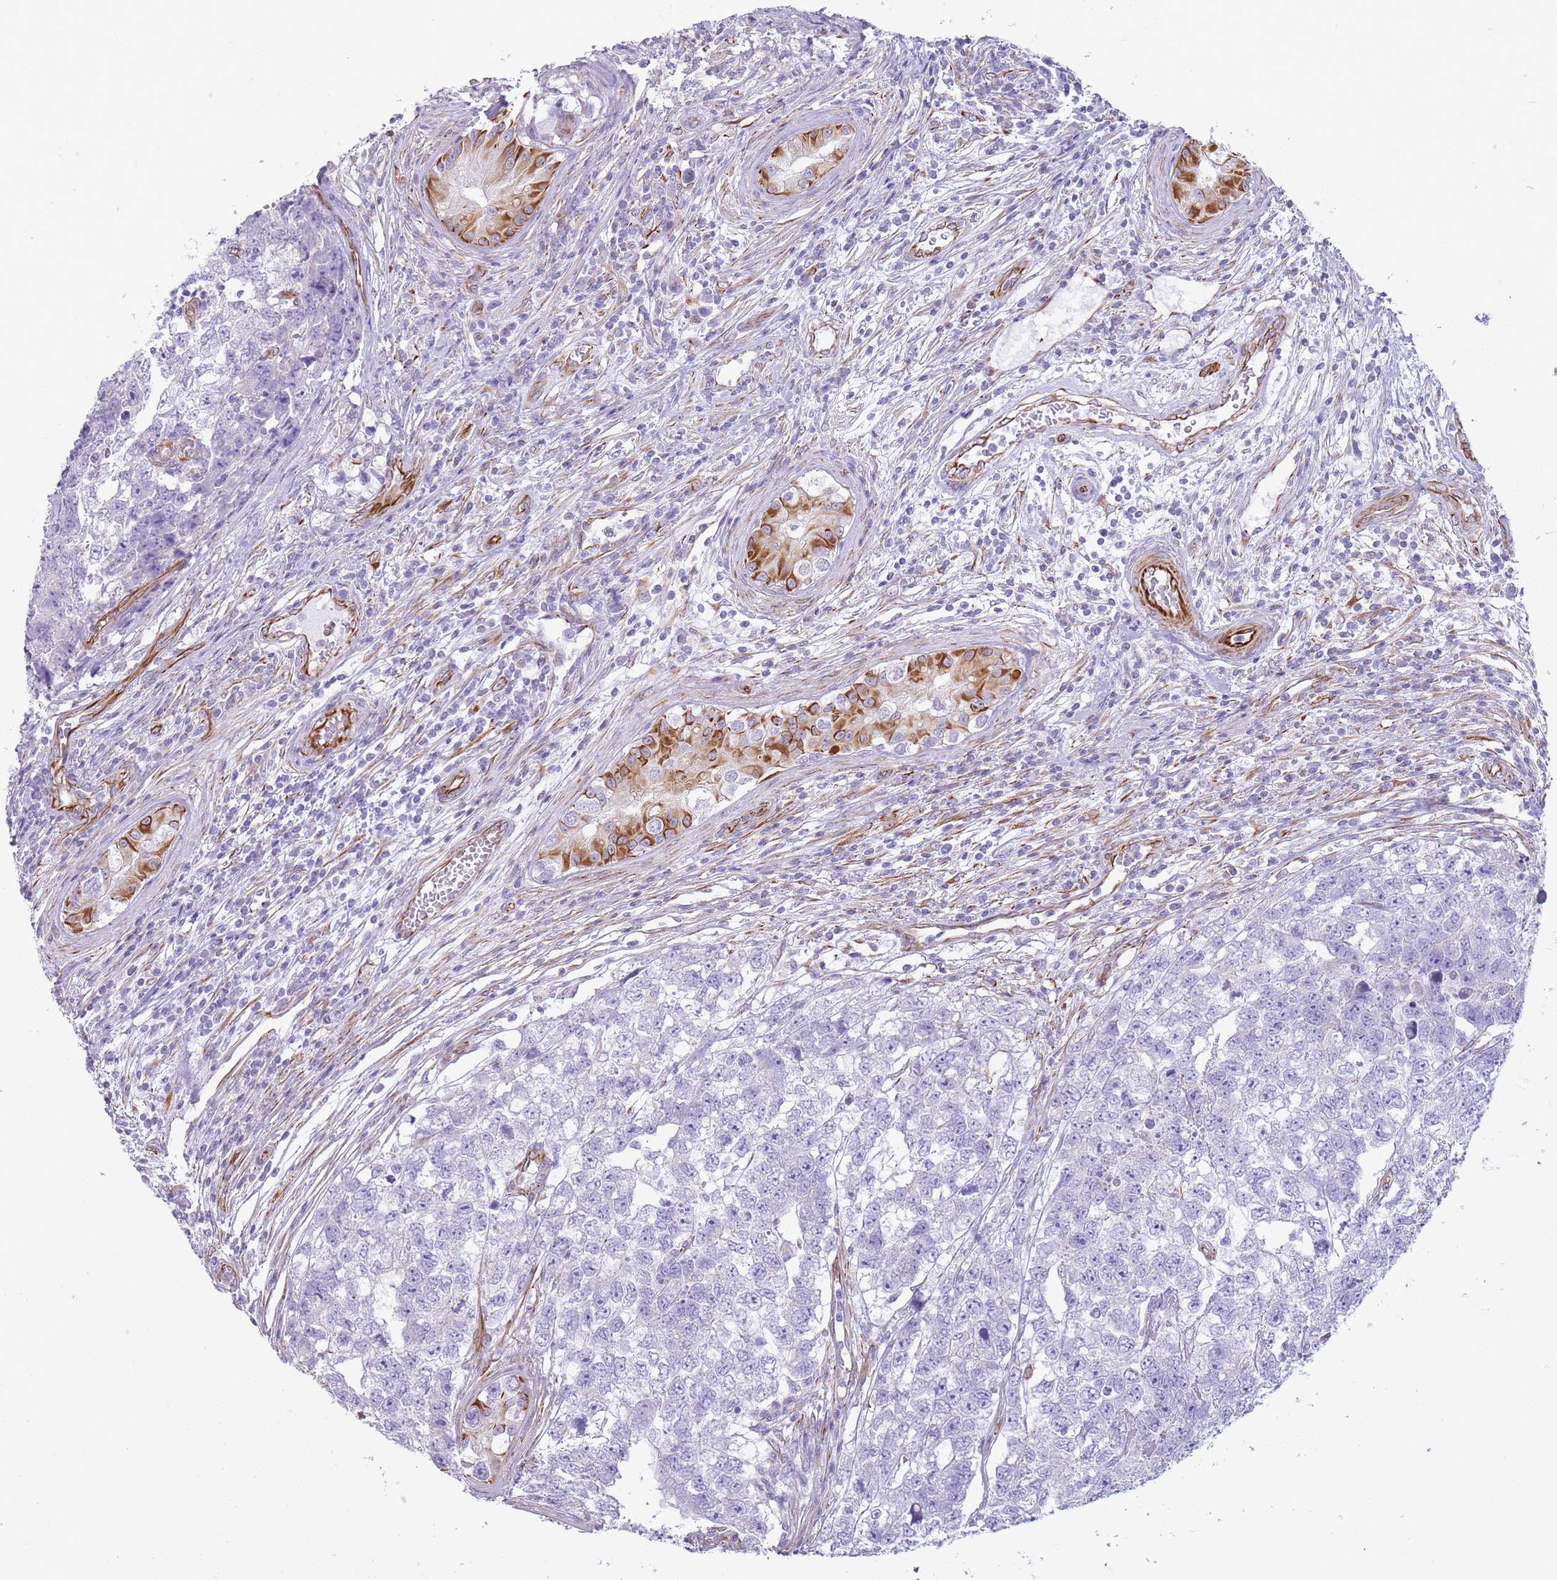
{"staining": {"intensity": "negative", "quantity": "none", "location": "none"}, "tissue": "testis cancer", "cell_type": "Tumor cells", "image_type": "cancer", "snomed": [{"axis": "morphology", "description": "Carcinoma, Embryonal, NOS"}, {"axis": "topography", "description": "Testis"}], "caption": "Human embryonal carcinoma (testis) stained for a protein using IHC reveals no expression in tumor cells.", "gene": "PTCD1", "patient": {"sex": "male", "age": 22}}